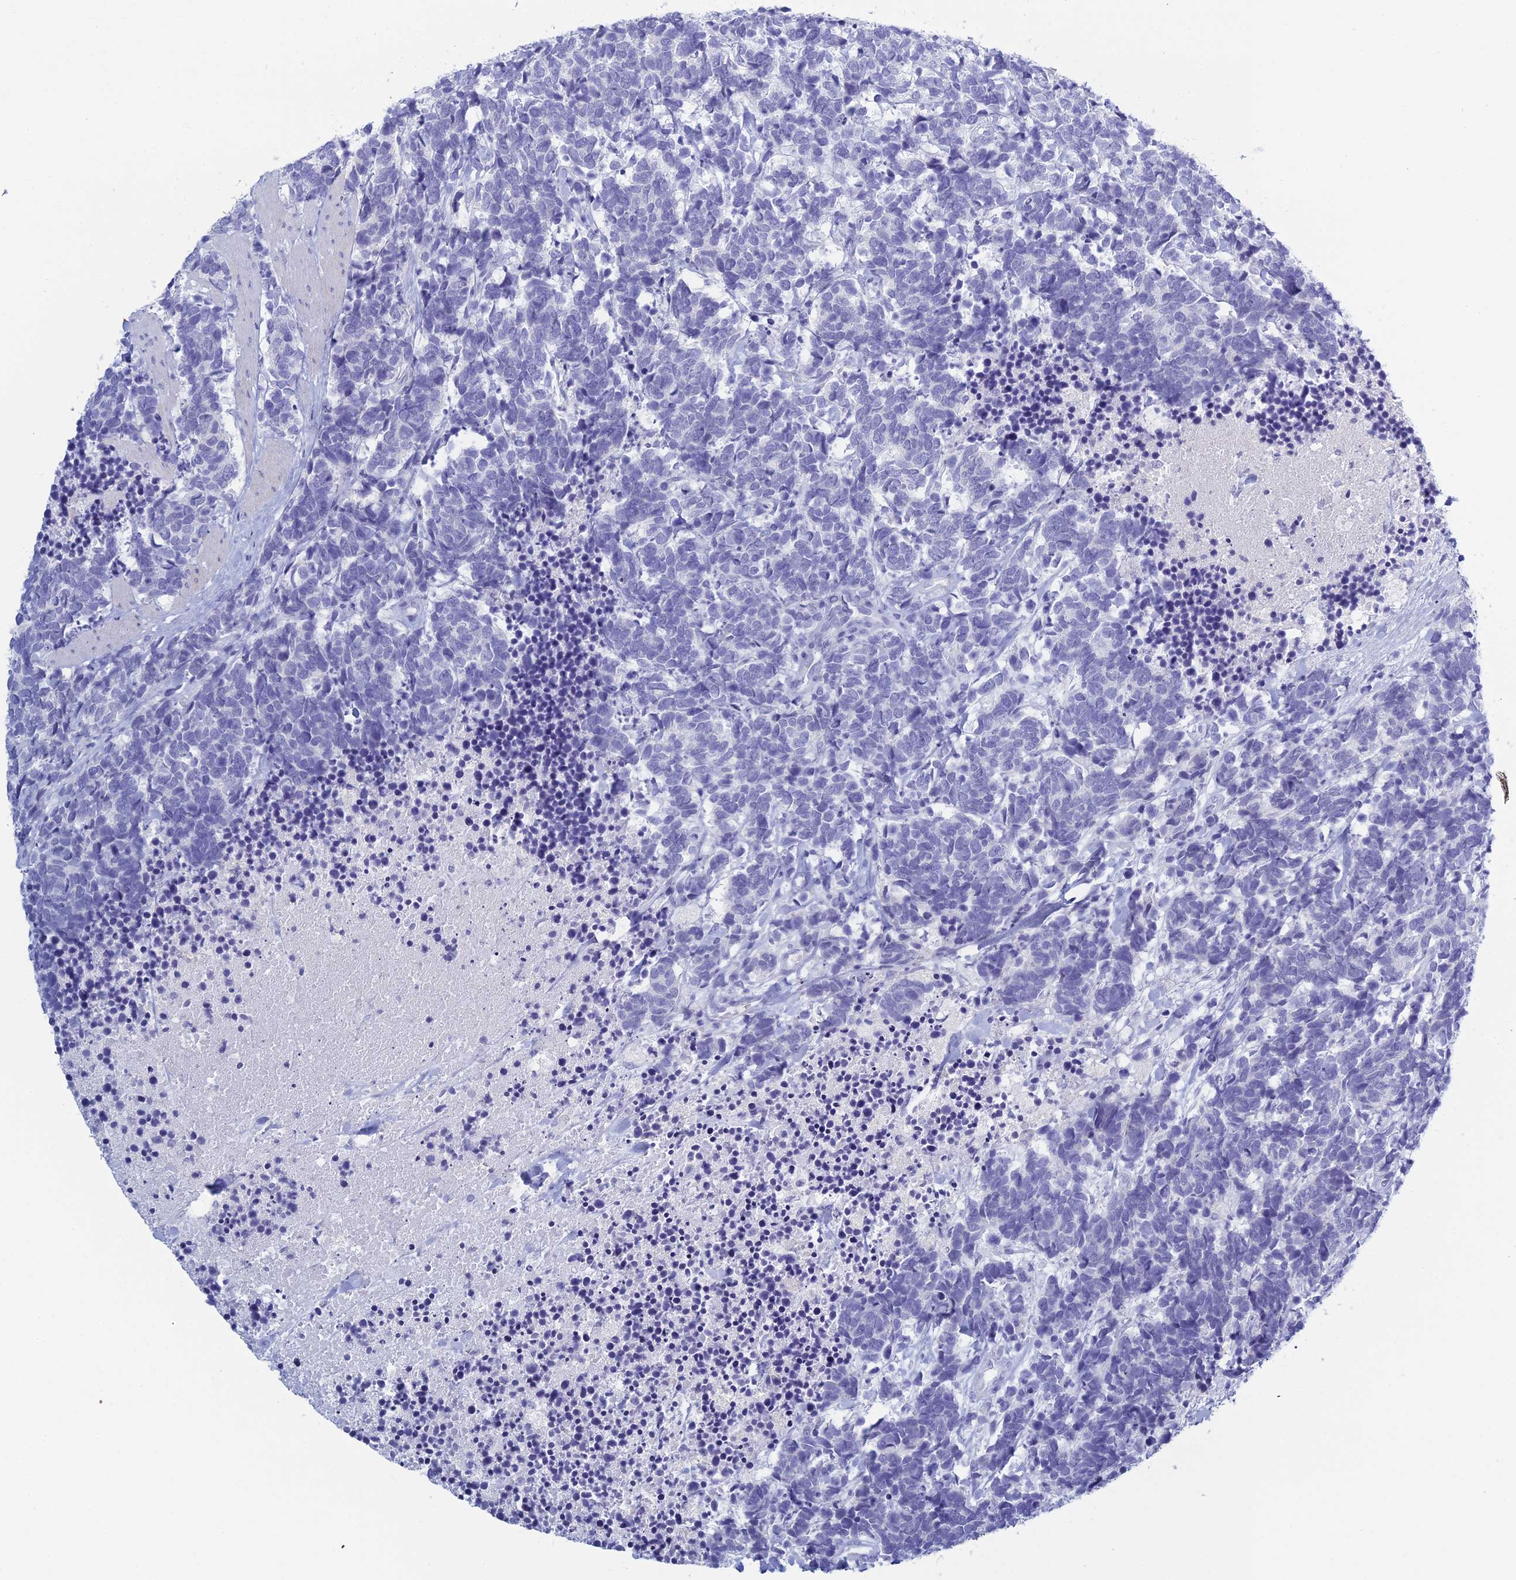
{"staining": {"intensity": "negative", "quantity": "none", "location": "none"}, "tissue": "carcinoid", "cell_type": "Tumor cells", "image_type": "cancer", "snomed": [{"axis": "morphology", "description": "Carcinoma, NOS"}, {"axis": "morphology", "description": "Carcinoid, malignant, NOS"}, {"axis": "topography", "description": "Prostate"}], "caption": "Tumor cells are negative for protein expression in human carcinoid. (DAB (3,3'-diaminobenzidine) IHC visualized using brightfield microscopy, high magnification).", "gene": "MUC13", "patient": {"sex": "male", "age": 57}}